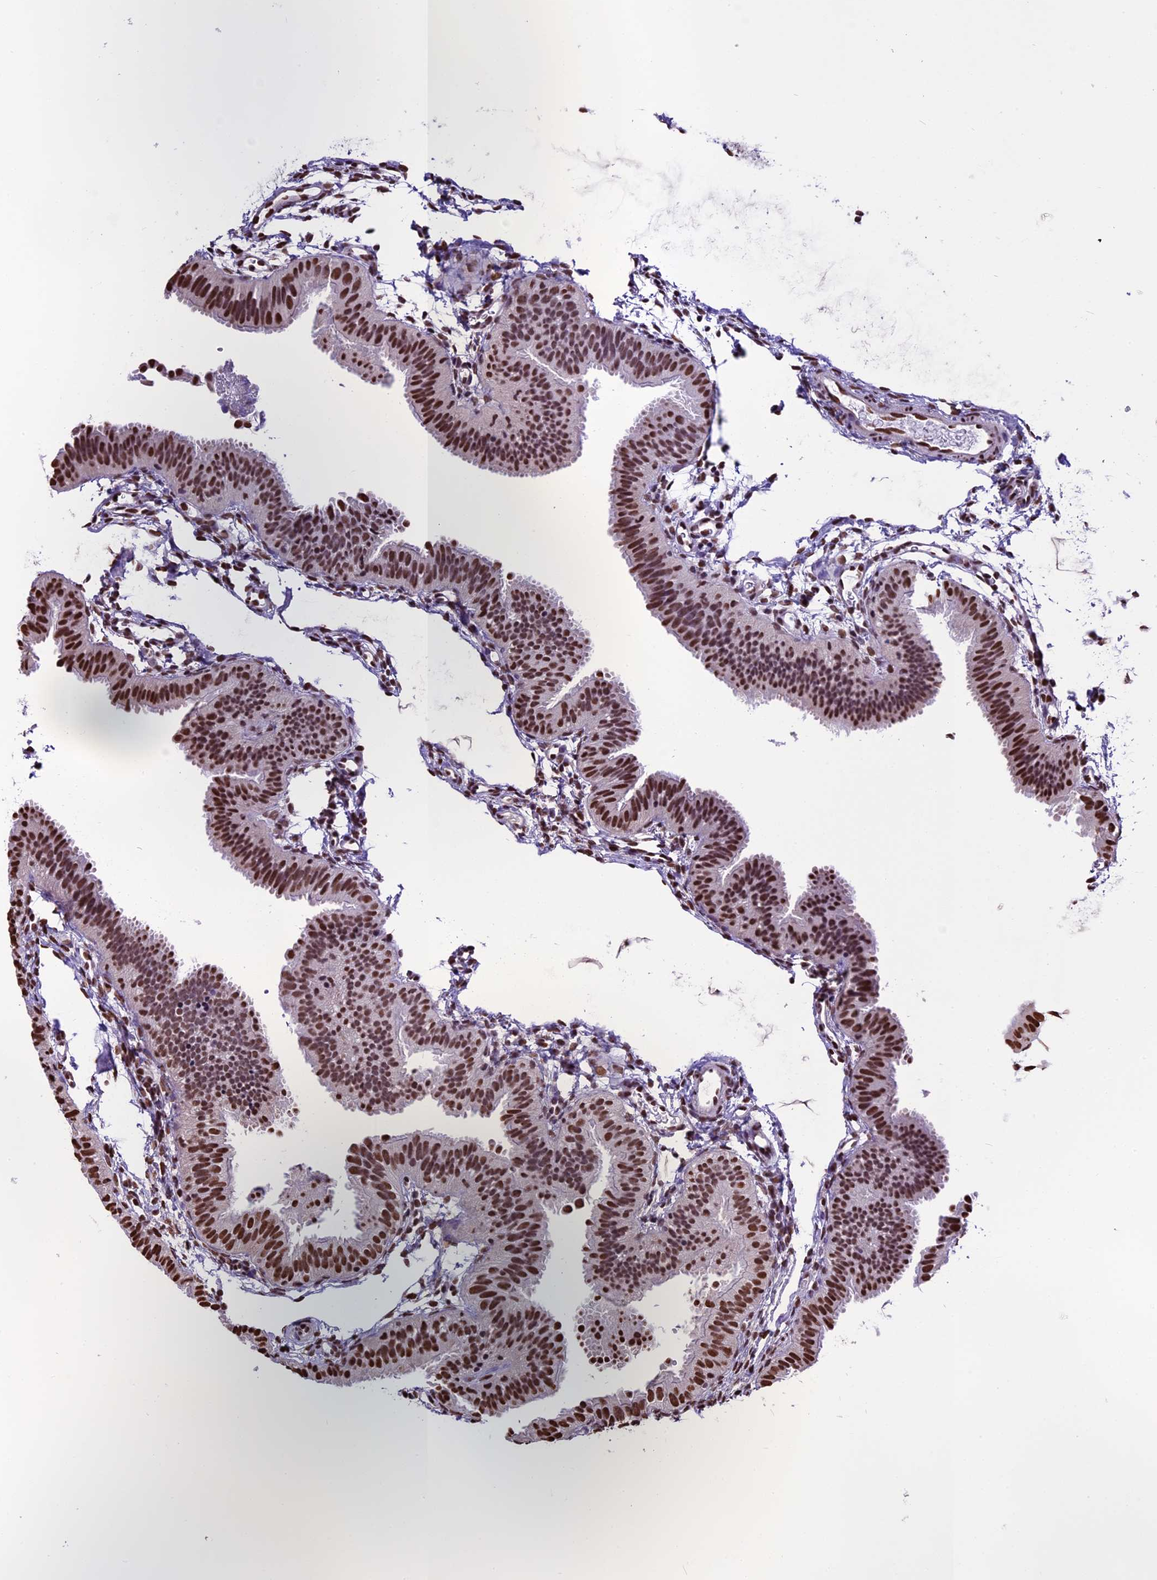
{"staining": {"intensity": "strong", "quantity": ">75%", "location": "nuclear"}, "tissue": "fallopian tube", "cell_type": "Glandular cells", "image_type": "normal", "snomed": [{"axis": "morphology", "description": "Normal tissue, NOS"}, {"axis": "topography", "description": "Fallopian tube"}], "caption": "A high amount of strong nuclear staining is appreciated in approximately >75% of glandular cells in normal fallopian tube.", "gene": "POLR3E", "patient": {"sex": "female", "age": 35}}